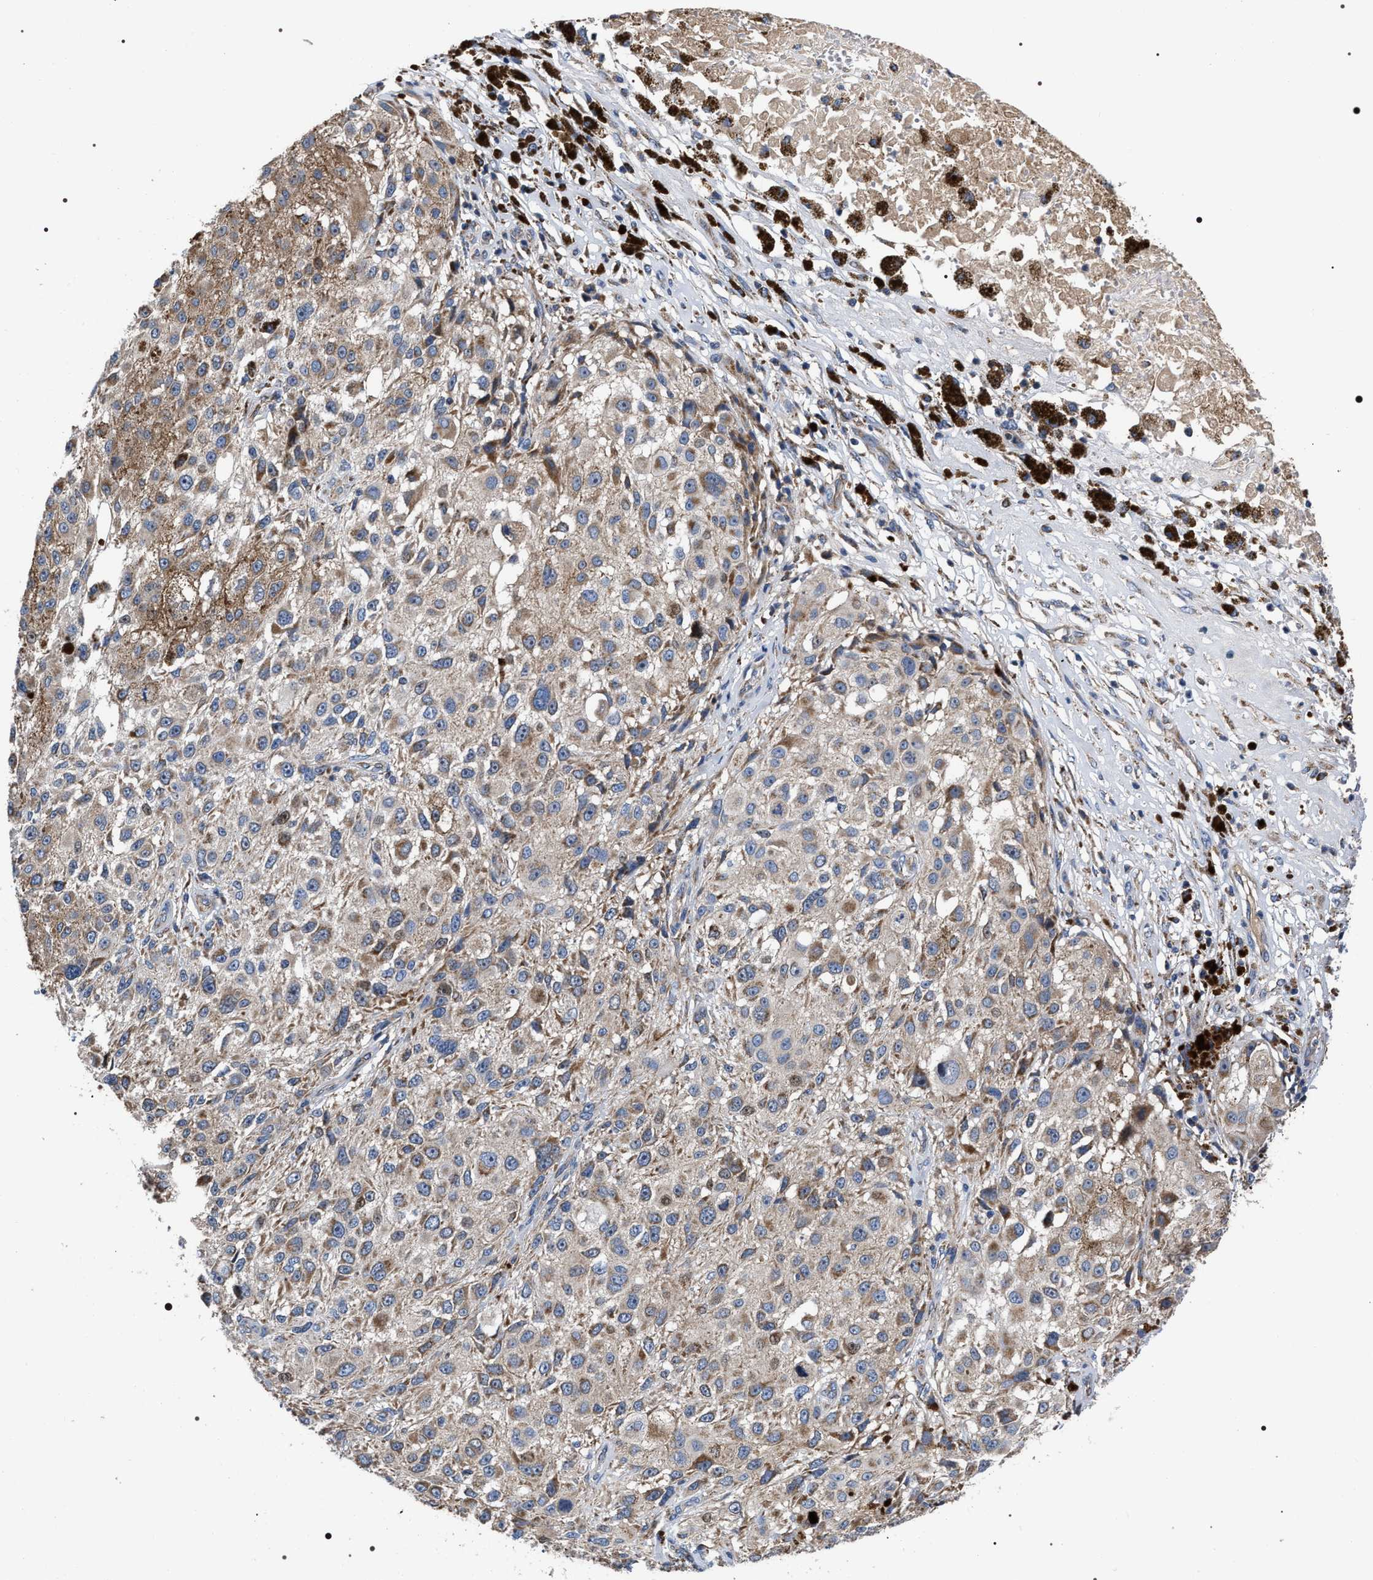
{"staining": {"intensity": "weak", "quantity": ">75%", "location": "cytoplasmic/membranous"}, "tissue": "melanoma", "cell_type": "Tumor cells", "image_type": "cancer", "snomed": [{"axis": "morphology", "description": "Necrosis, NOS"}, {"axis": "morphology", "description": "Malignant melanoma, NOS"}, {"axis": "topography", "description": "Skin"}], "caption": "Immunohistochemical staining of melanoma reveals low levels of weak cytoplasmic/membranous expression in approximately >75% of tumor cells. (IHC, brightfield microscopy, high magnification).", "gene": "MACC1", "patient": {"sex": "female", "age": 87}}